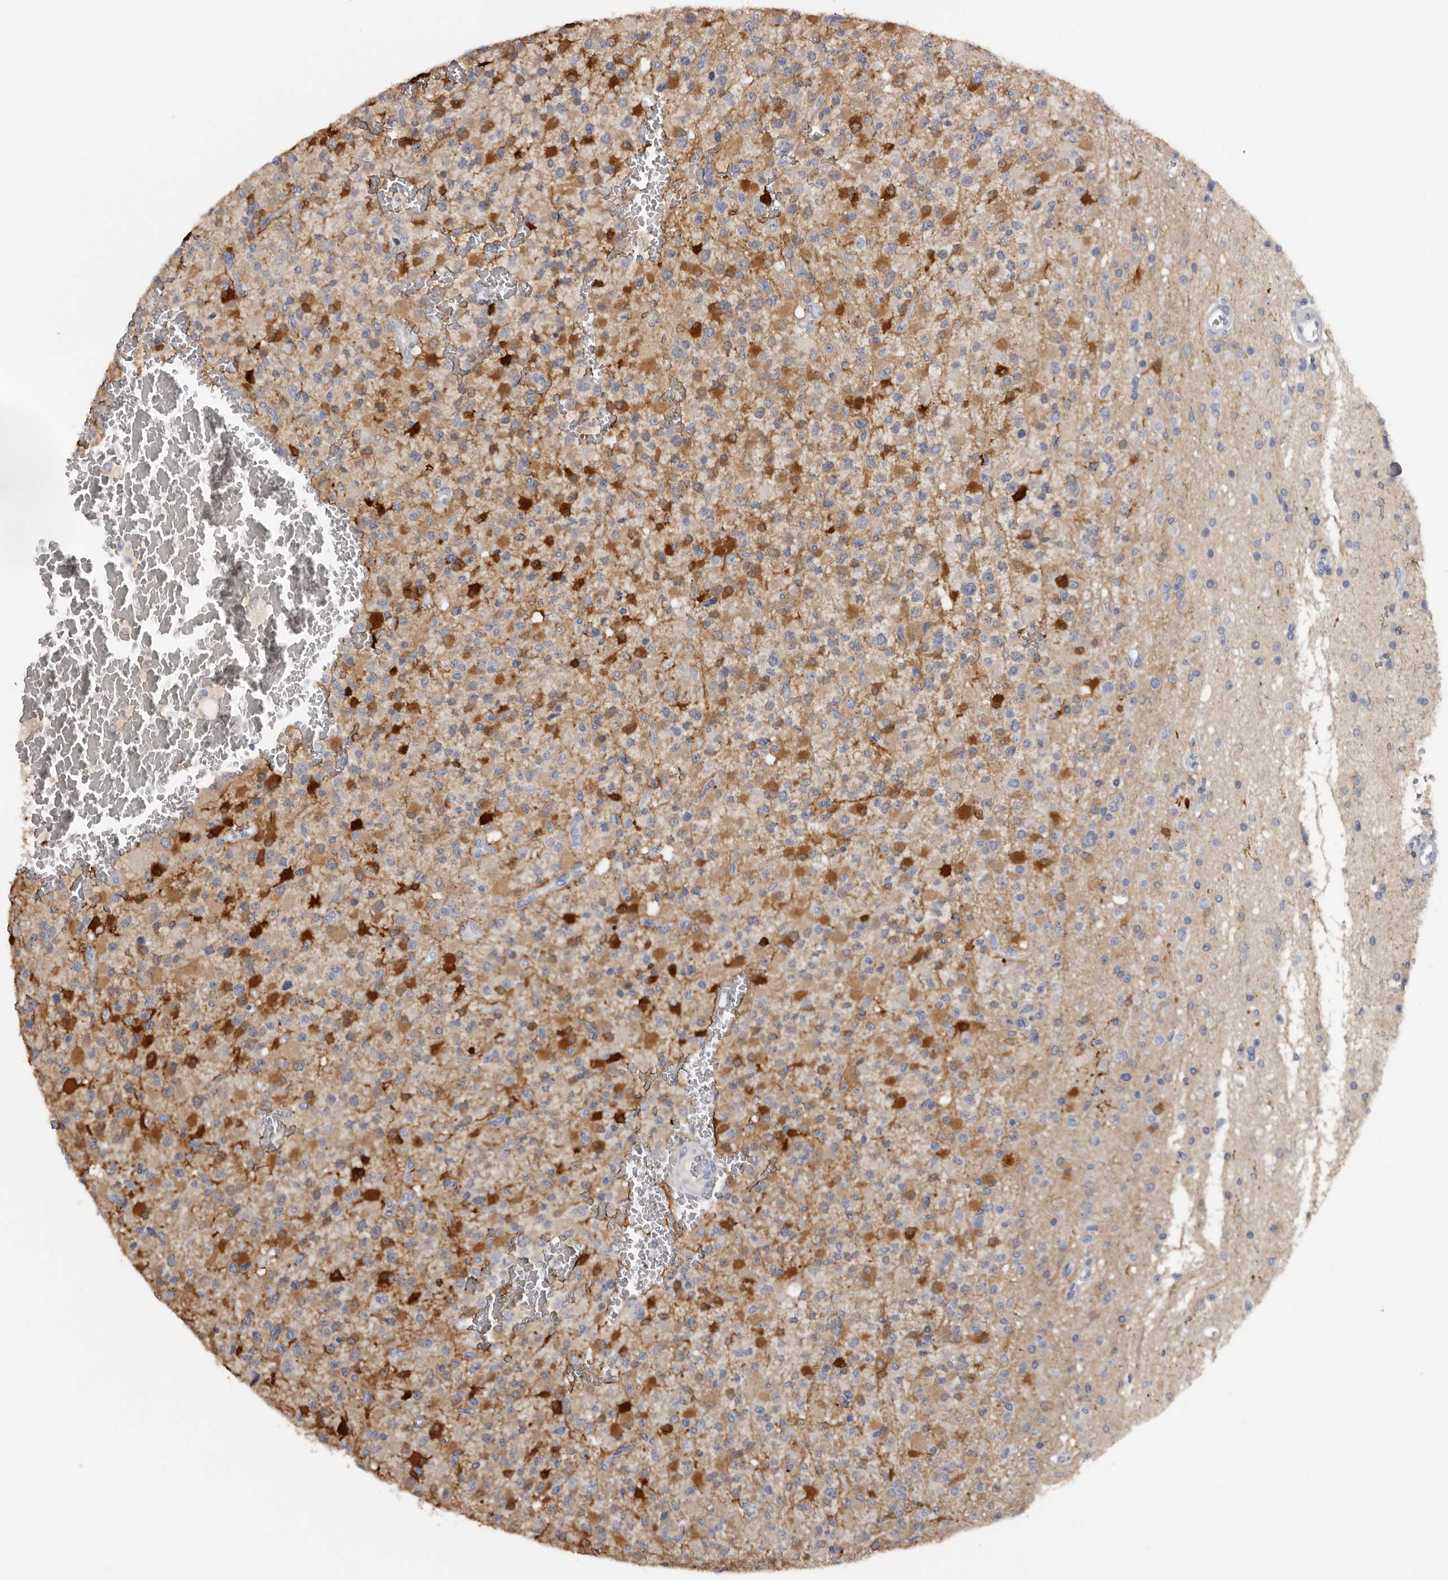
{"staining": {"intensity": "strong", "quantity": "<25%", "location": "cytoplasmic/membranous"}, "tissue": "glioma", "cell_type": "Tumor cells", "image_type": "cancer", "snomed": [{"axis": "morphology", "description": "Glioma, malignant, High grade"}, {"axis": "topography", "description": "Brain"}], "caption": "Immunohistochemistry (IHC) of human glioma shows medium levels of strong cytoplasmic/membranous expression in about <25% of tumor cells.", "gene": "FABP7", "patient": {"sex": "male", "age": 34}}